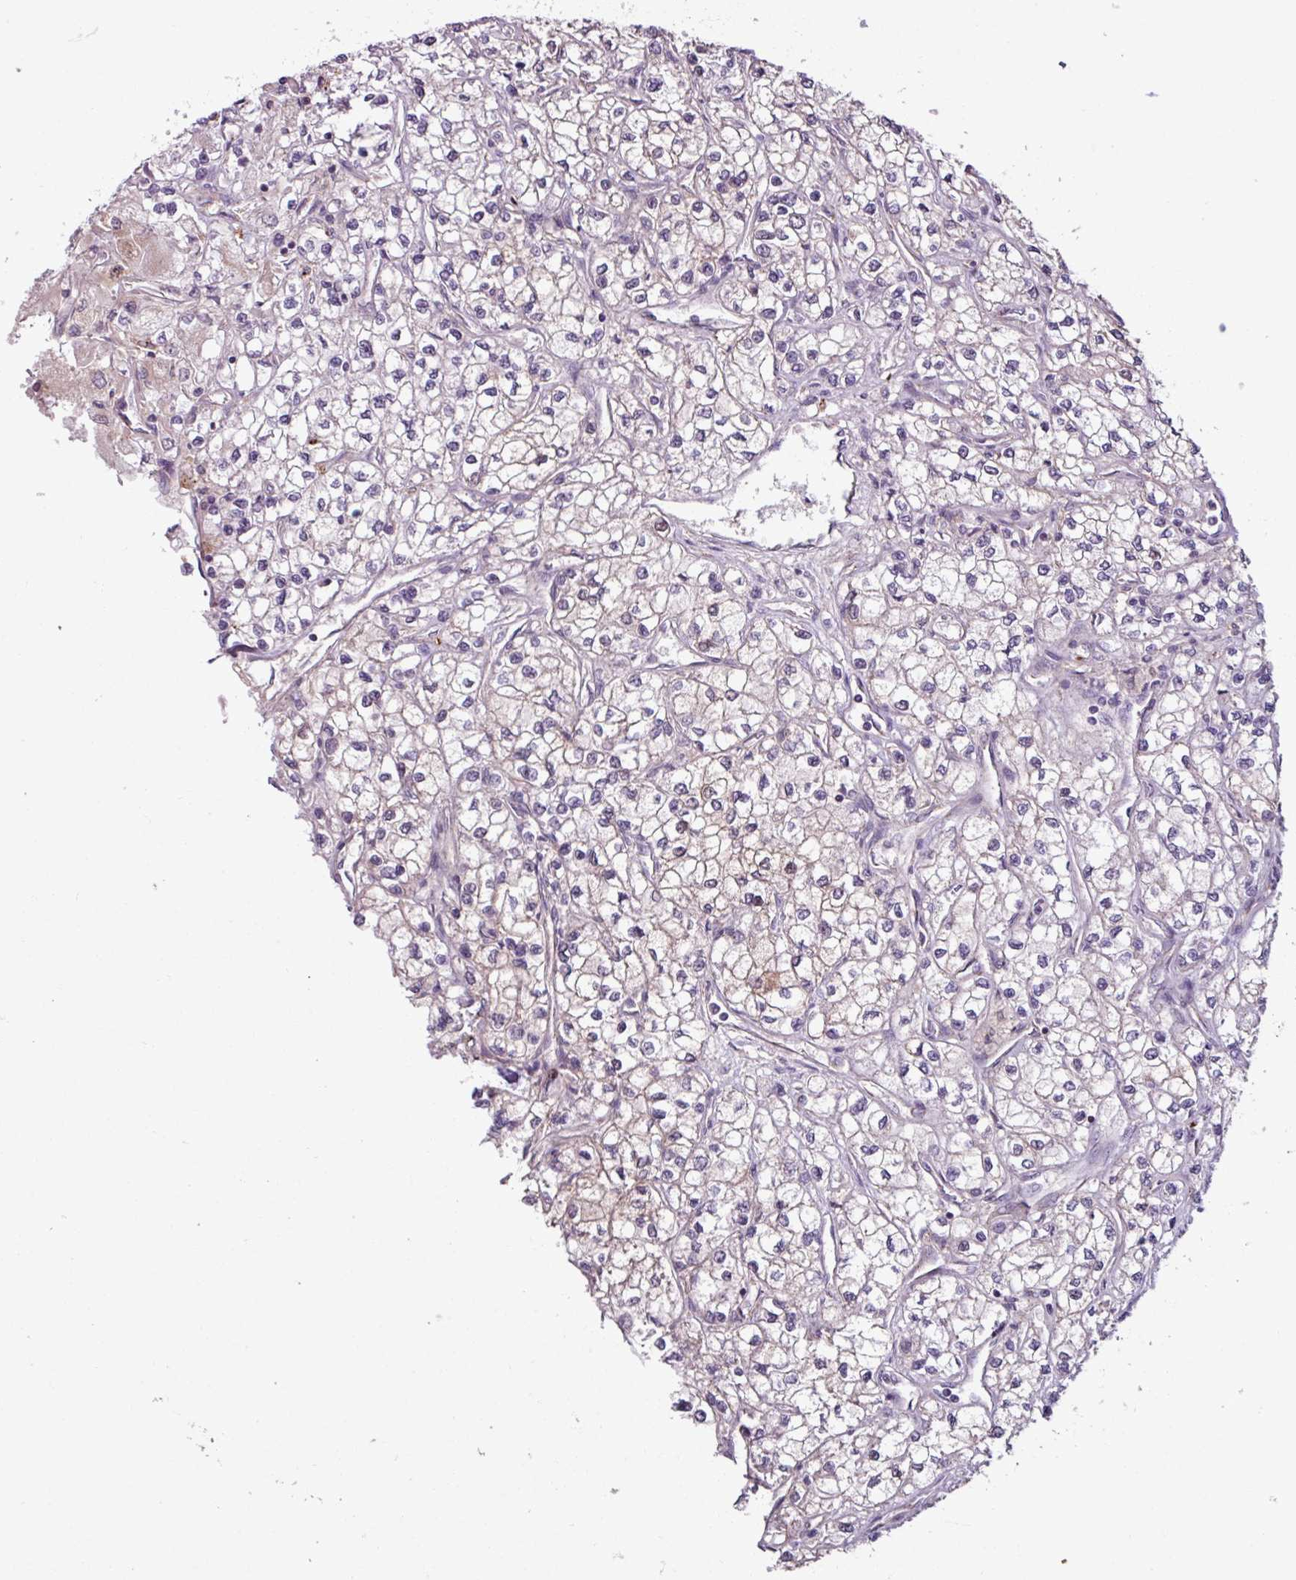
{"staining": {"intensity": "weak", "quantity": "25%-75%", "location": "cytoplasmic/membranous"}, "tissue": "renal cancer", "cell_type": "Tumor cells", "image_type": "cancer", "snomed": [{"axis": "morphology", "description": "Adenocarcinoma, NOS"}, {"axis": "topography", "description": "Kidney"}], "caption": "The immunohistochemical stain labels weak cytoplasmic/membranous expression in tumor cells of renal cancer (adenocarcinoma) tissue.", "gene": "PNMA6A", "patient": {"sex": "male", "age": 80}}